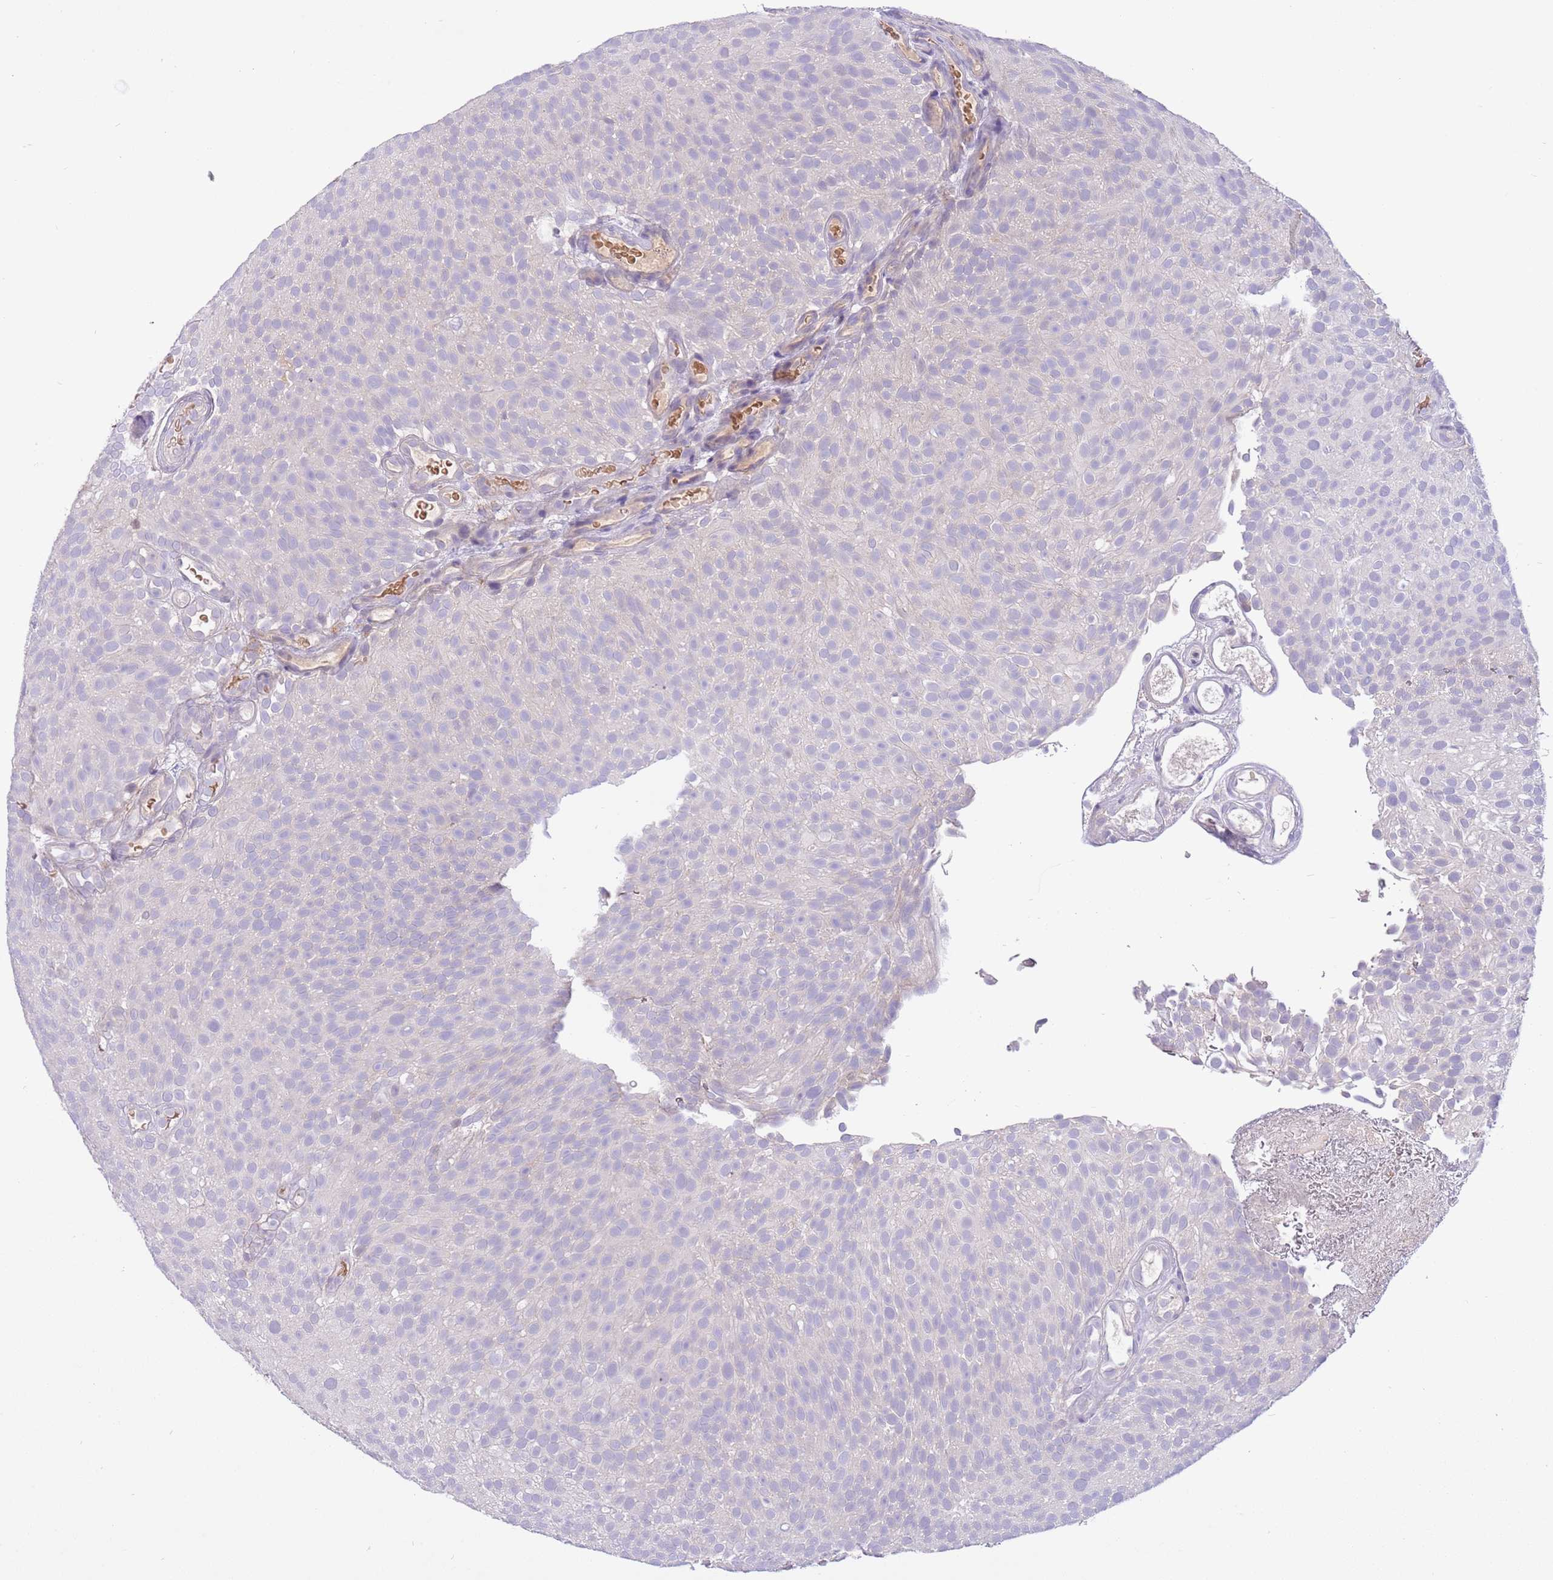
{"staining": {"intensity": "negative", "quantity": "none", "location": "none"}, "tissue": "urothelial cancer", "cell_type": "Tumor cells", "image_type": "cancer", "snomed": [{"axis": "morphology", "description": "Urothelial carcinoma, Low grade"}, {"axis": "topography", "description": "Urinary bladder"}], "caption": "Immunohistochemistry of human urothelial cancer displays no staining in tumor cells.", "gene": "CFAP73", "patient": {"sex": "male", "age": 78}}